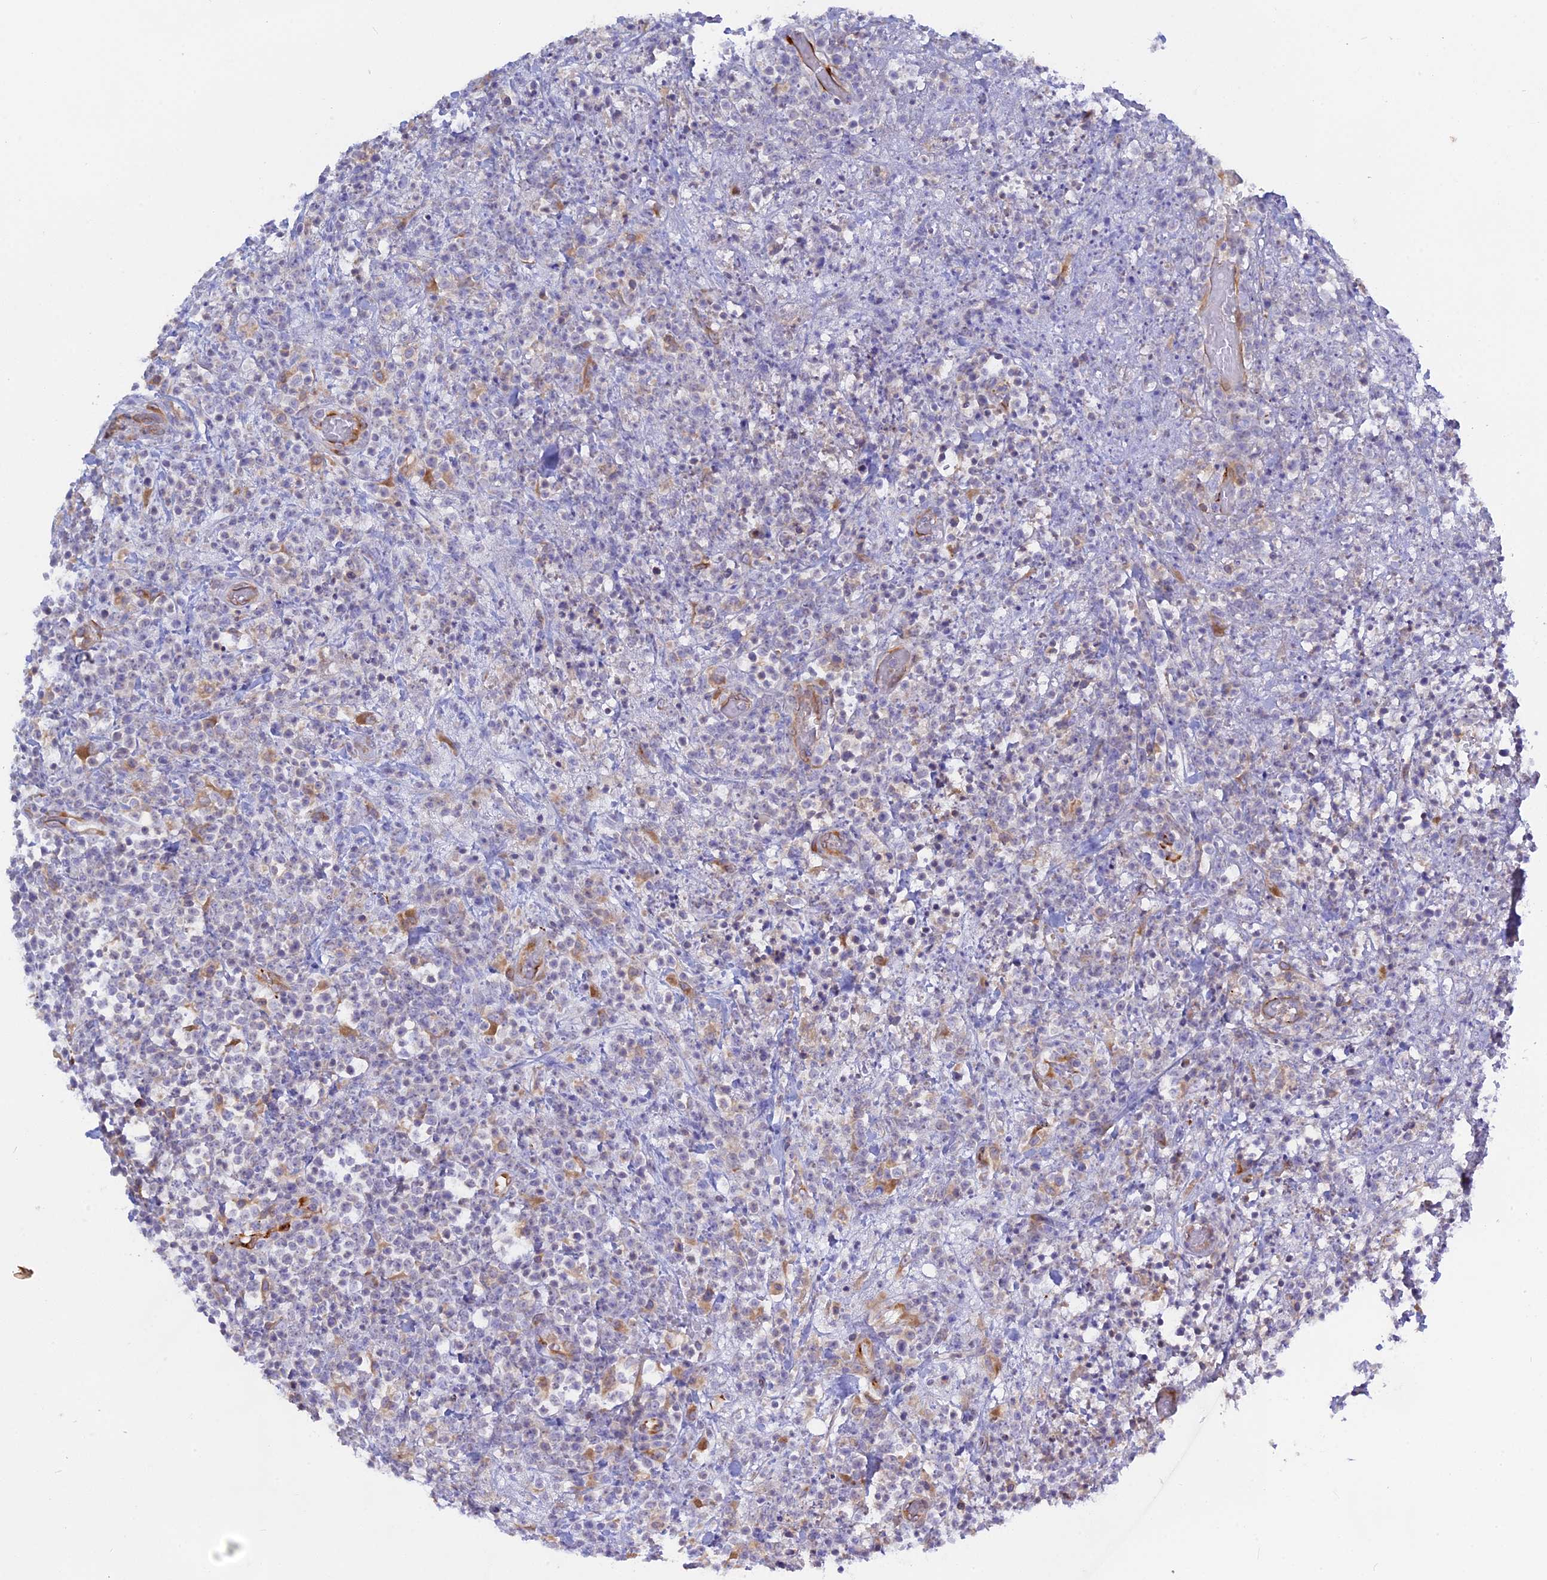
{"staining": {"intensity": "negative", "quantity": "none", "location": "none"}, "tissue": "lymphoma", "cell_type": "Tumor cells", "image_type": "cancer", "snomed": [{"axis": "morphology", "description": "Malignant lymphoma, non-Hodgkin's type, High grade"}, {"axis": "topography", "description": "Colon"}], "caption": "DAB immunohistochemical staining of lymphoma shows no significant staining in tumor cells.", "gene": "TLCD1", "patient": {"sex": "female", "age": 53}}